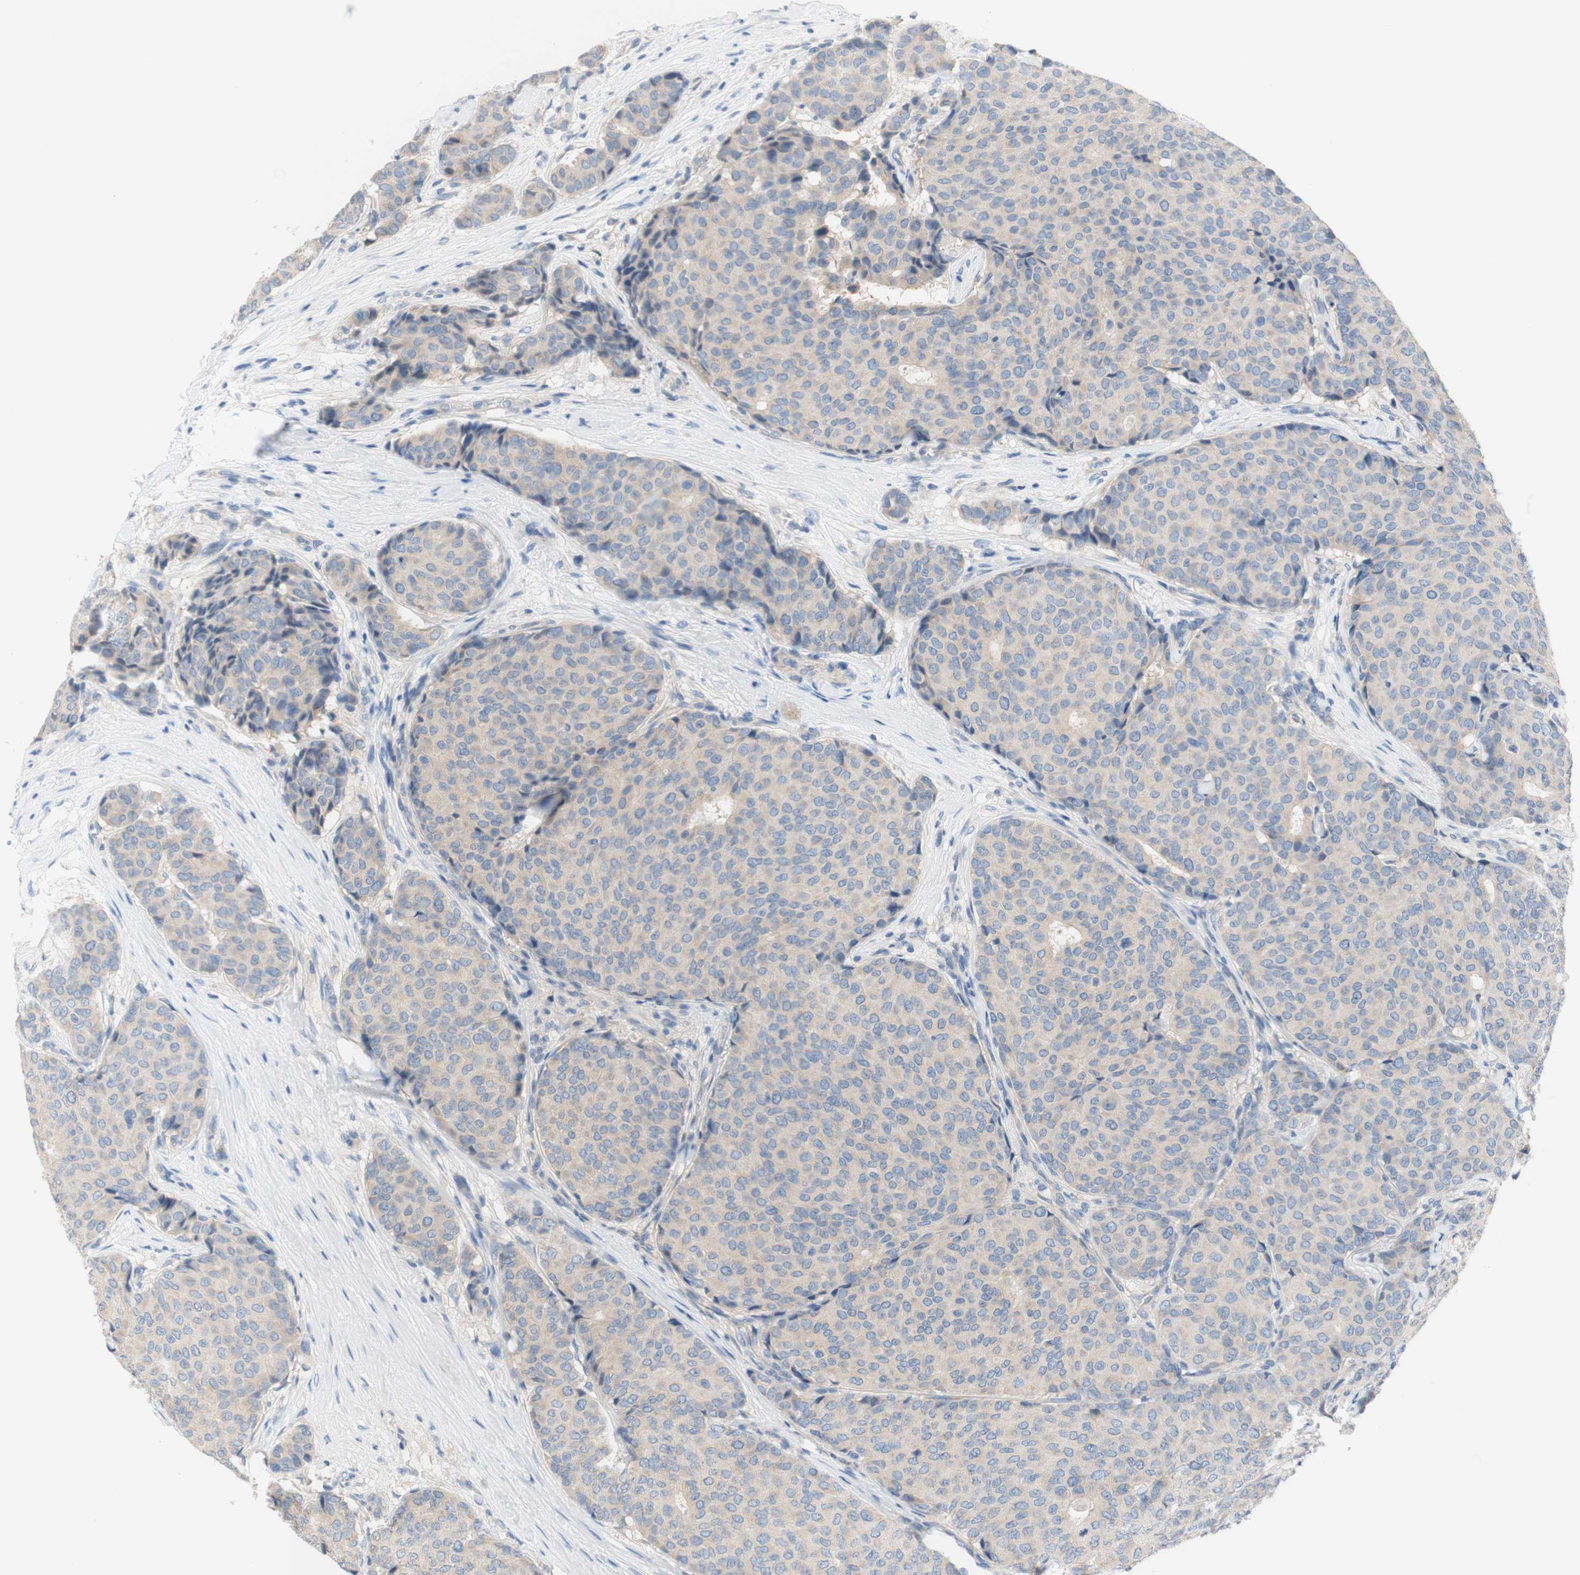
{"staining": {"intensity": "weak", "quantity": ">75%", "location": "cytoplasmic/membranous"}, "tissue": "breast cancer", "cell_type": "Tumor cells", "image_type": "cancer", "snomed": [{"axis": "morphology", "description": "Duct carcinoma"}, {"axis": "topography", "description": "Breast"}], "caption": "This micrograph reveals IHC staining of infiltrating ductal carcinoma (breast), with low weak cytoplasmic/membranous expression in about >75% of tumor cells.", "gene": "F3", "patient": {"sex": "female", "age": 75}}